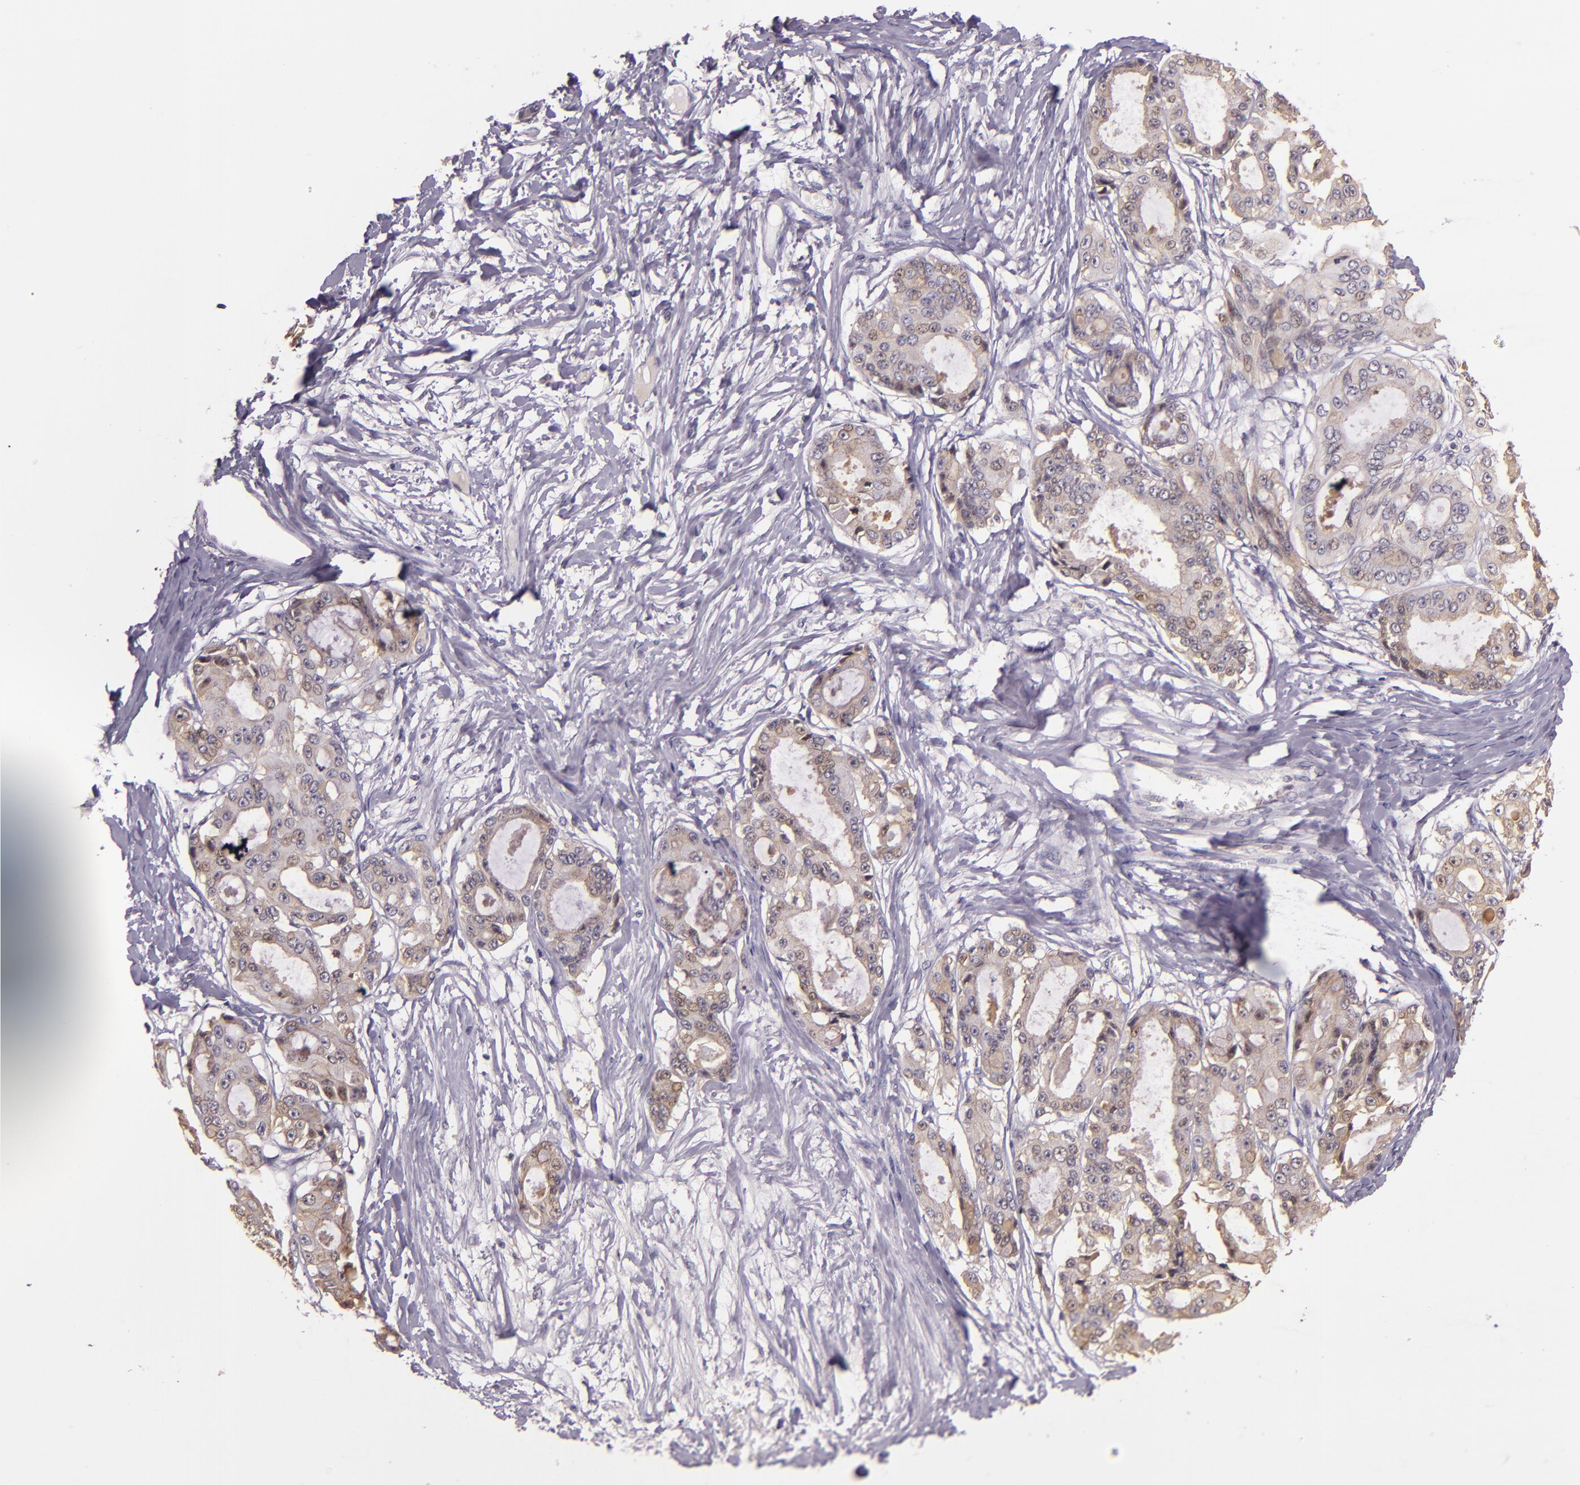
{"staining": {"intensity": "weak", "quantity": ">75%", "location": "cytoplasmic/membranous"}, "tissue": "ovarian cancer", "cell_type": "Tumor cells", "image_type": "cancer", "snomed": [{"axis": "morphology", "description": "Carcinoma, endometroid"}, {"axis": "topography", "description": "Ovary"}], "caption": "DAB immunohistochemical staining of human ovarian cancer (endometroid carcinoma) demonstrates weak cytoplasmic/membranous protein positivity in approximately >75% of tumor cells.", "gene": "ARMH4", "patient": {"sex": "female", "age": 61}}